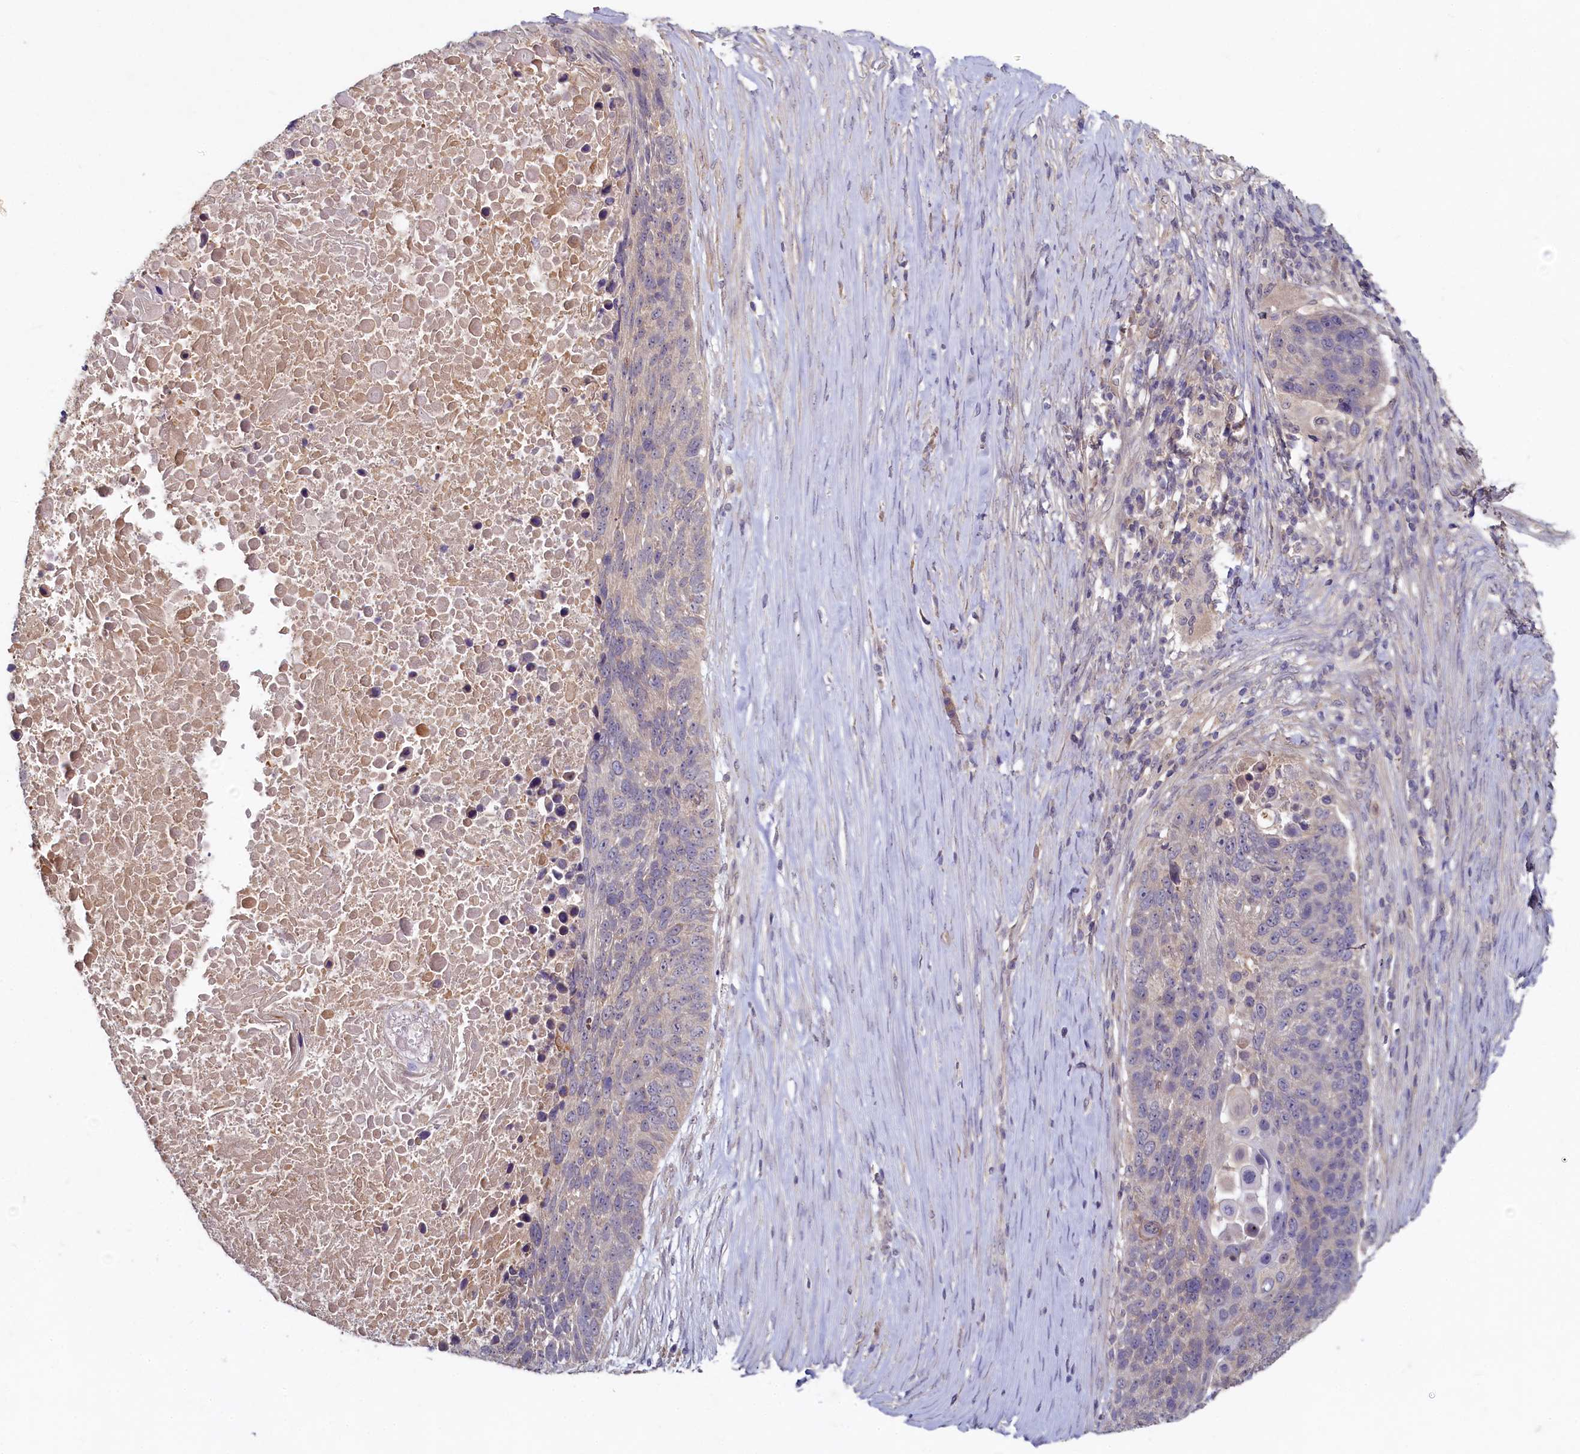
{"staining": {"intensity": "negative", "quantity": "none", "location": "none"}, "tissue": "lung cancer", "cell_type": "Tumor cells", "image_type": "cancer", "snomed": [{"axis": "morphology", "description": "Normal tissue, NOS"}, {"axis": "morphology", "description": "Squamous cell carcinoma, NOS"}, {"axis": "topography", "description": "Lymph node"}, {"axis": "topography", "description": "Lung"}], "caption": "Tumor cells show no significant positivity in squamous cell carcinoma (lung).", "gene": "HERC3", "patient": {"sex": "male", "age": 66}}